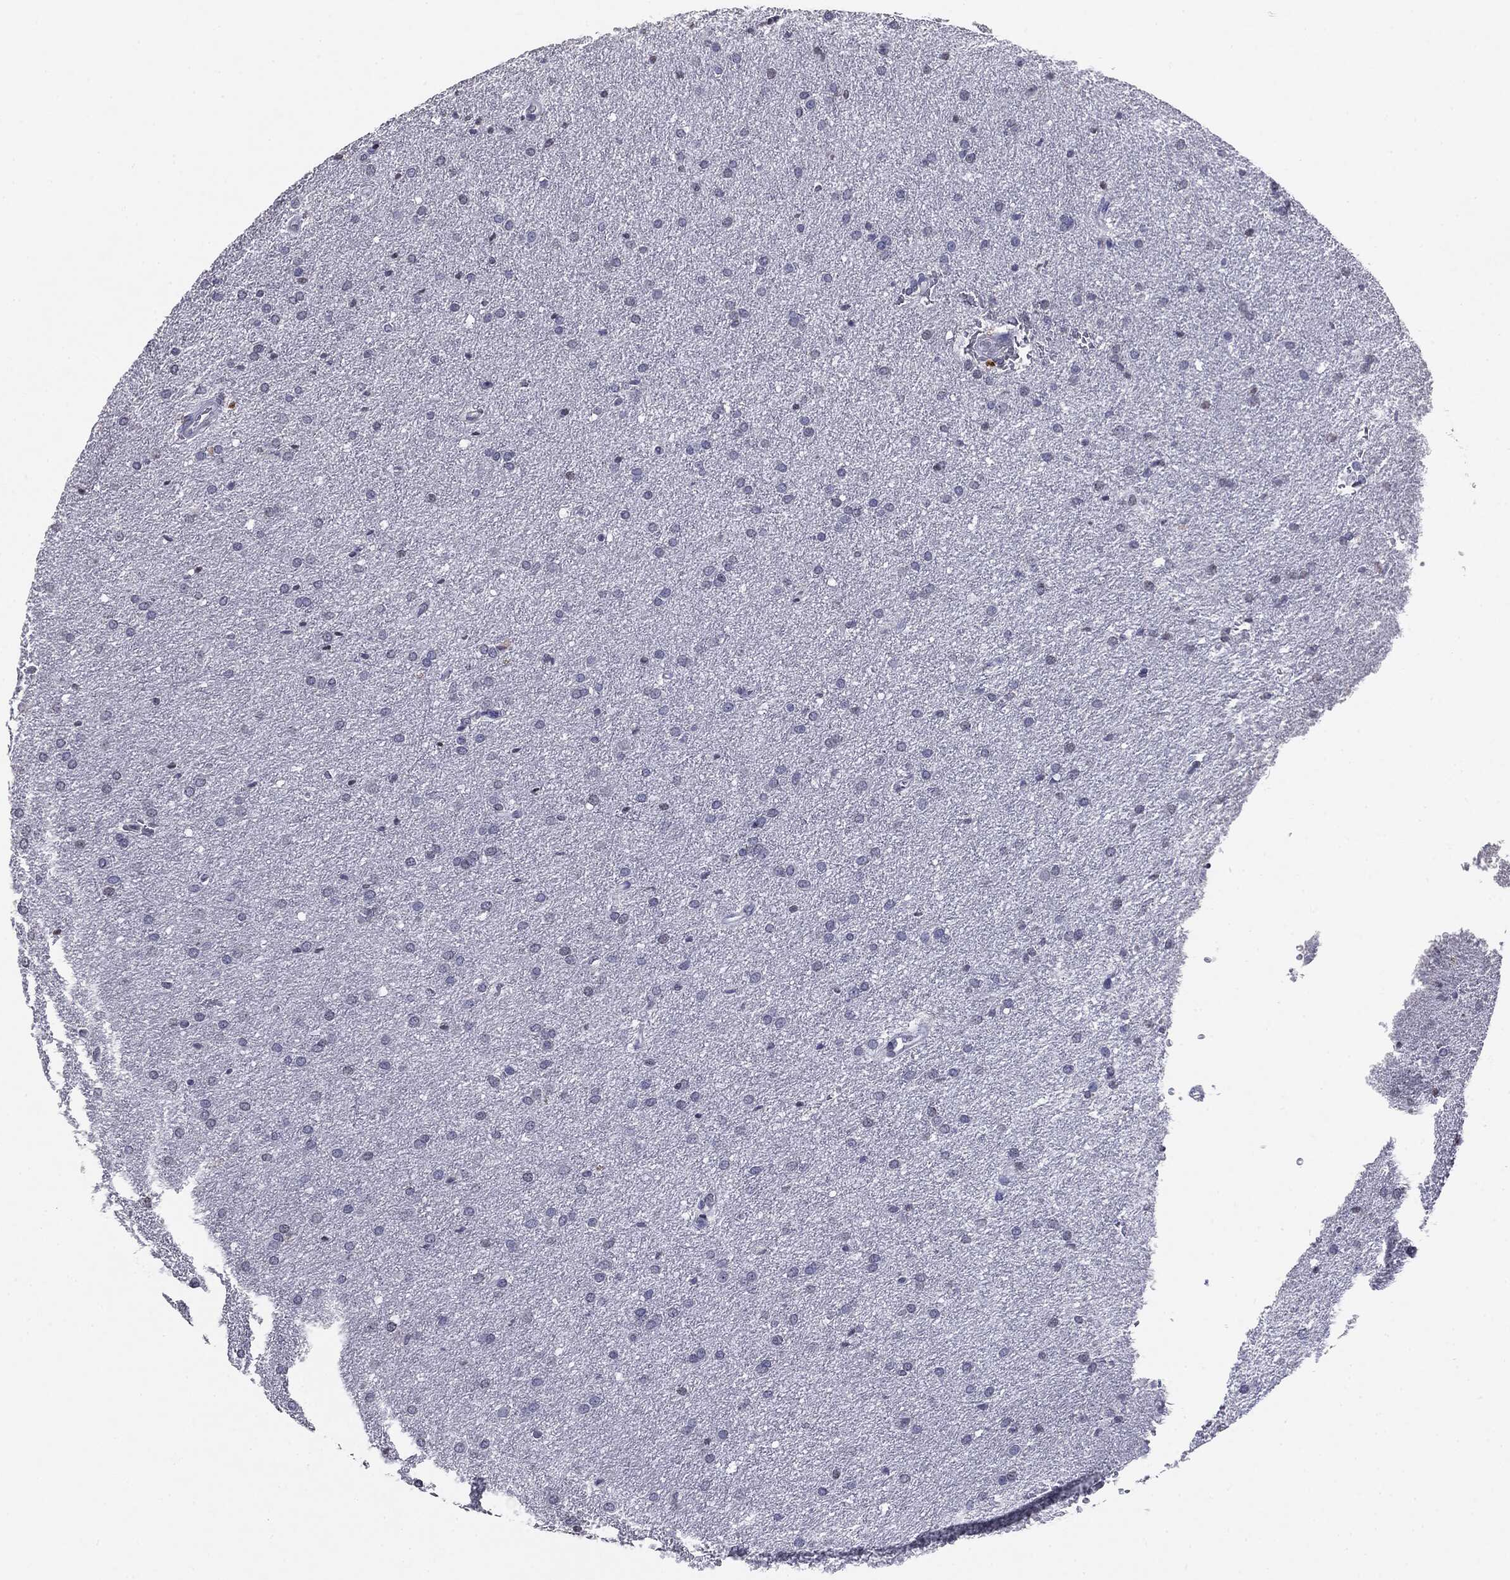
{"staining": {"intensity": "negative", "quantity": "none", "location": "none"}, "tissue": "glioma", "cell_type": "Tumor cells", "image_type": "cancer", "snomed": [{"axis": "morphology", "description": "Glioma, malignant, Low grade"}, {"axis": "topography", "description": "Brain"}], "caption": "Immunohistochemistry (IHC) micrograph of neoplastic tissue: low-grade glioma (malignant) stained with DAB shows no significant protein positivity in tumor cells.", "gene": "SERPINB4", "patient": {"sex": "female", "age": 37}}